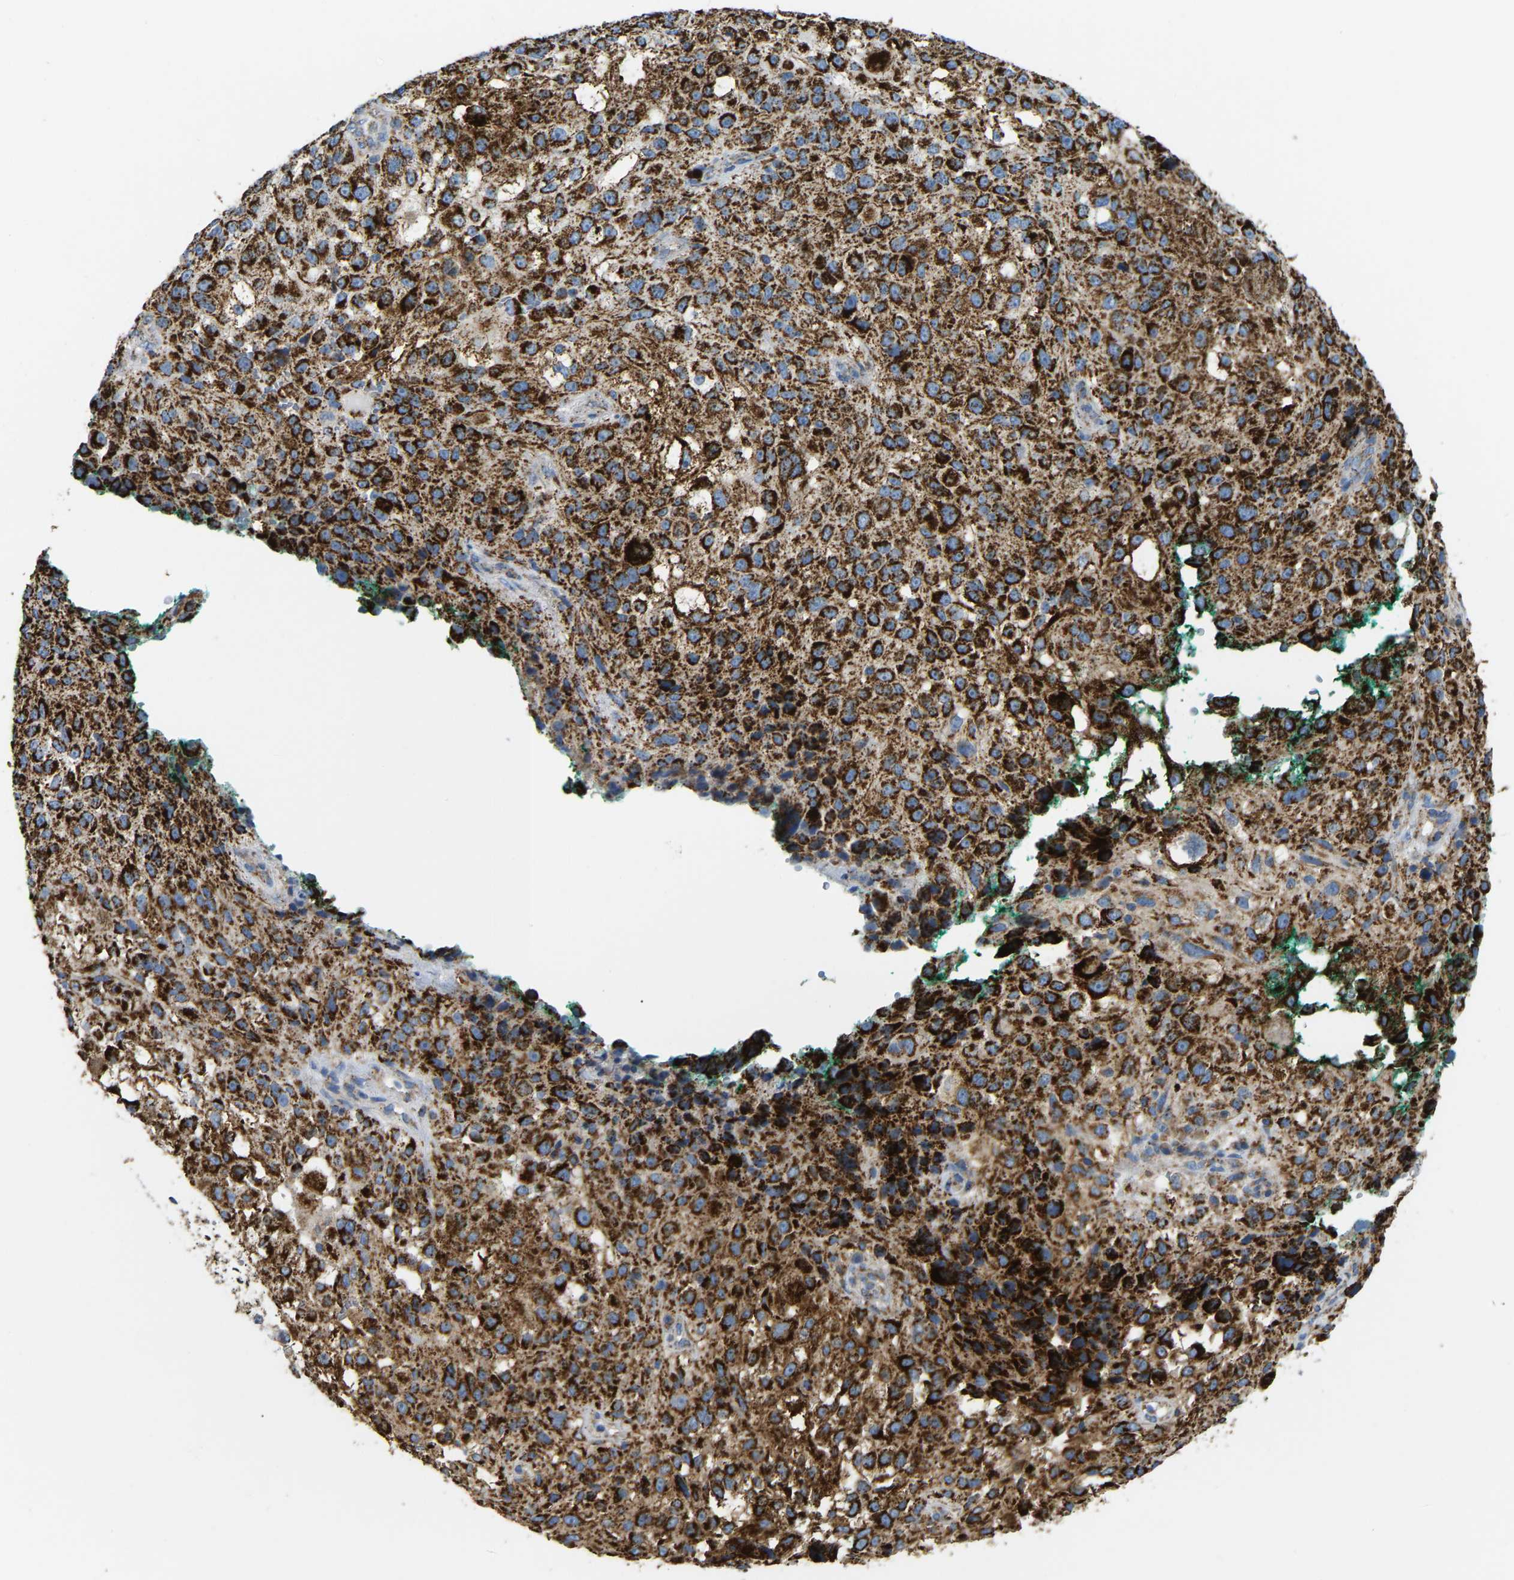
{"staining": {"intensity": "strong", "quantity": ">75%", "location": "cytoplasmic/membranous"}, "tissue": "melanoma", "cell_type": "Tumor cells", "image_type": "cancer", "snomed": [{"axis": "morphology", "description": "Necrosis, NOS"}, {"axis": "morphology", "description": "Malignant melanoma, NOS"}, {"axis": "topography", "description": "Skin"}], "caption": "Brown immunohistochemical staining in human melanoma reveals strong cytoplasmic/membranous expression in approximately >75% of tumor cells.", "gene": "HIBADH", "patient": {"sex": "female", "age": 87}}